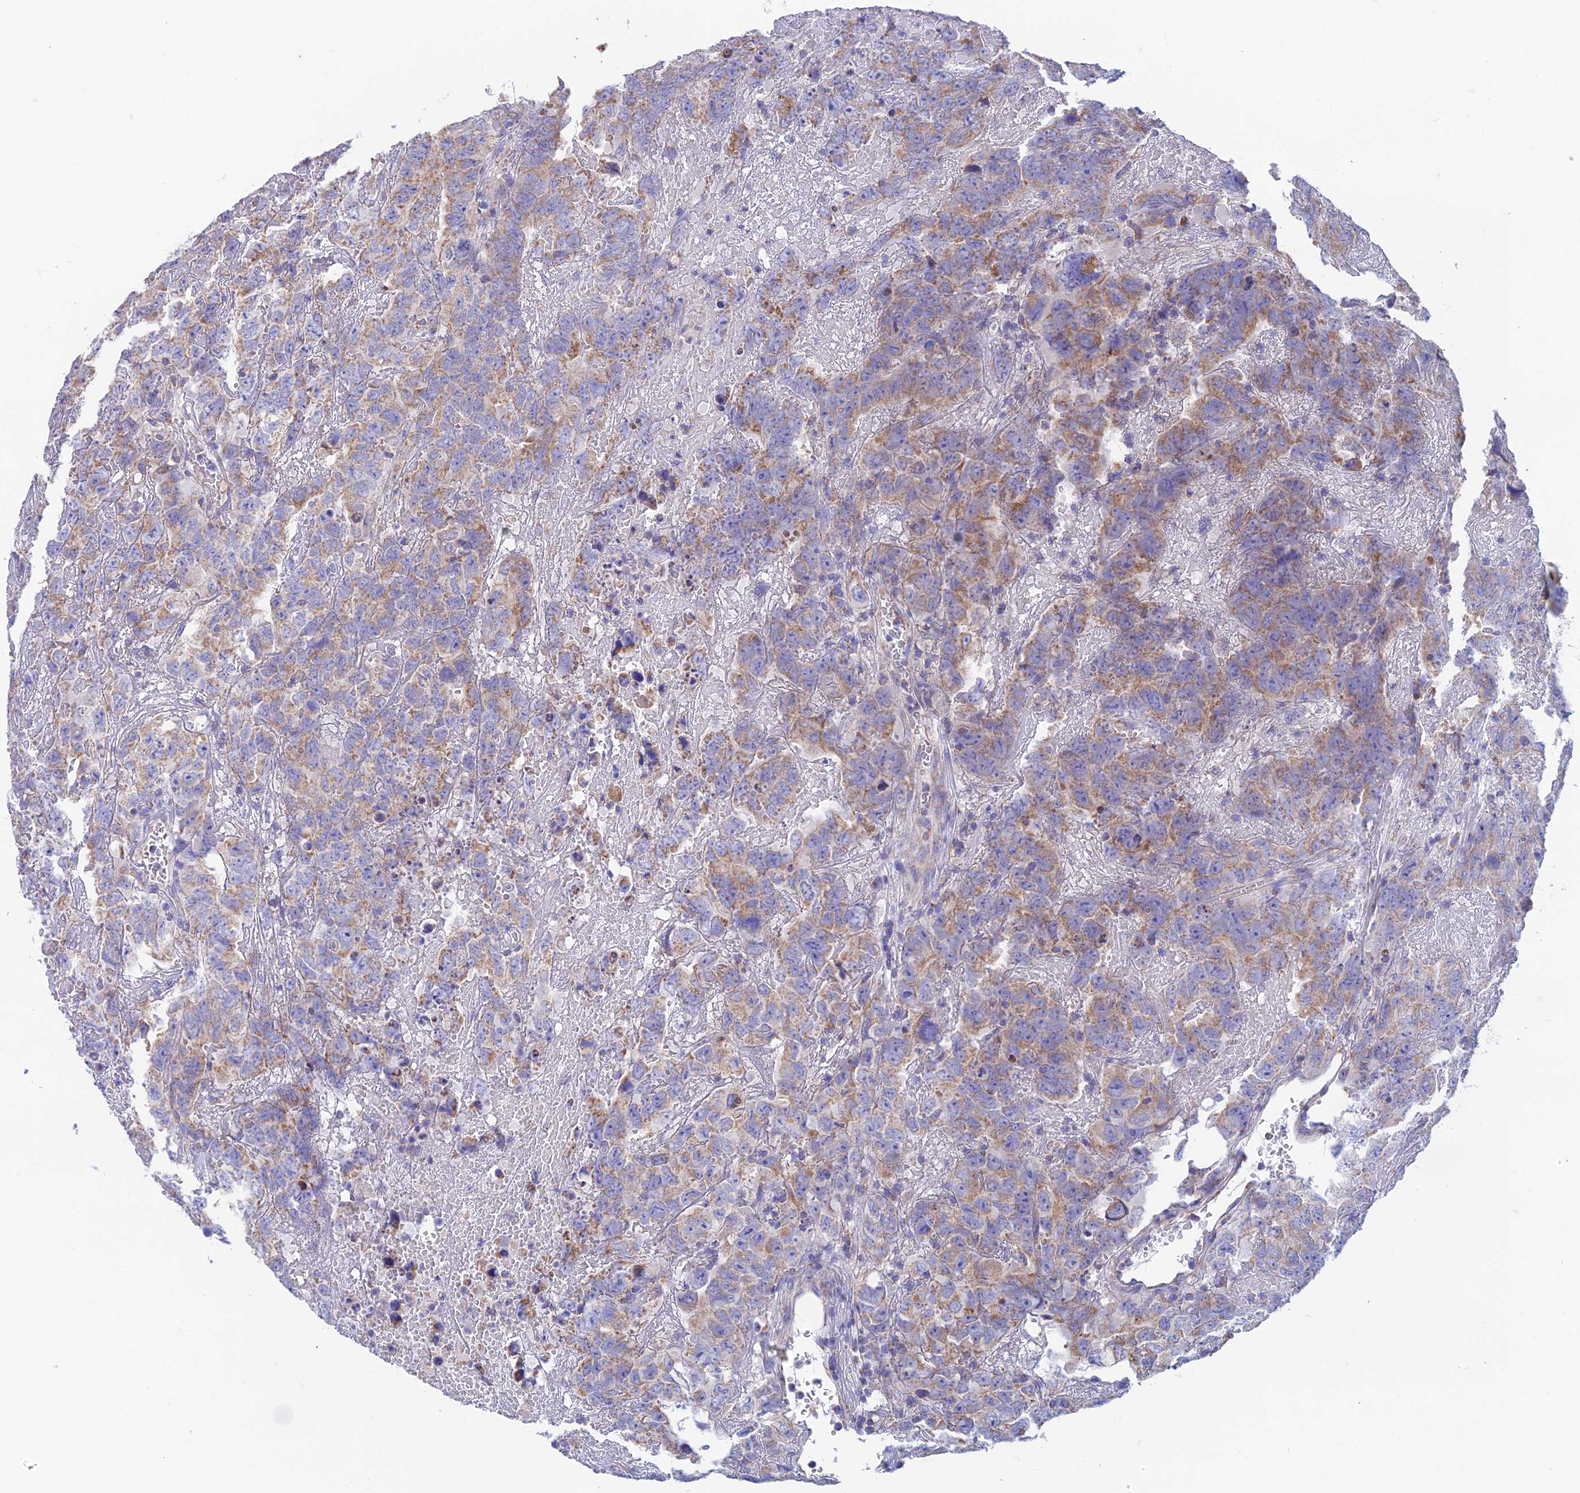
{"staining": {"intensity": "moderate", "quantity": ">75%", "location": "cytoplasmic/membranous"}, "tissue": "testis cancer", "cell_type": "Tumor cells", "image_type": "cancer", "snomed": [{"axis": "morphology", "description": "Carcinoma, Embryonal, NOS"}, {"axis": "topography", "description": "Testis"}], "caption": "Testis cancer (embryonal carcinoma) stained with a protein marker shows moderate staining in tumor cells.", "gene": "ZNF181", "patient": {"sex": "male", "age": 45}}